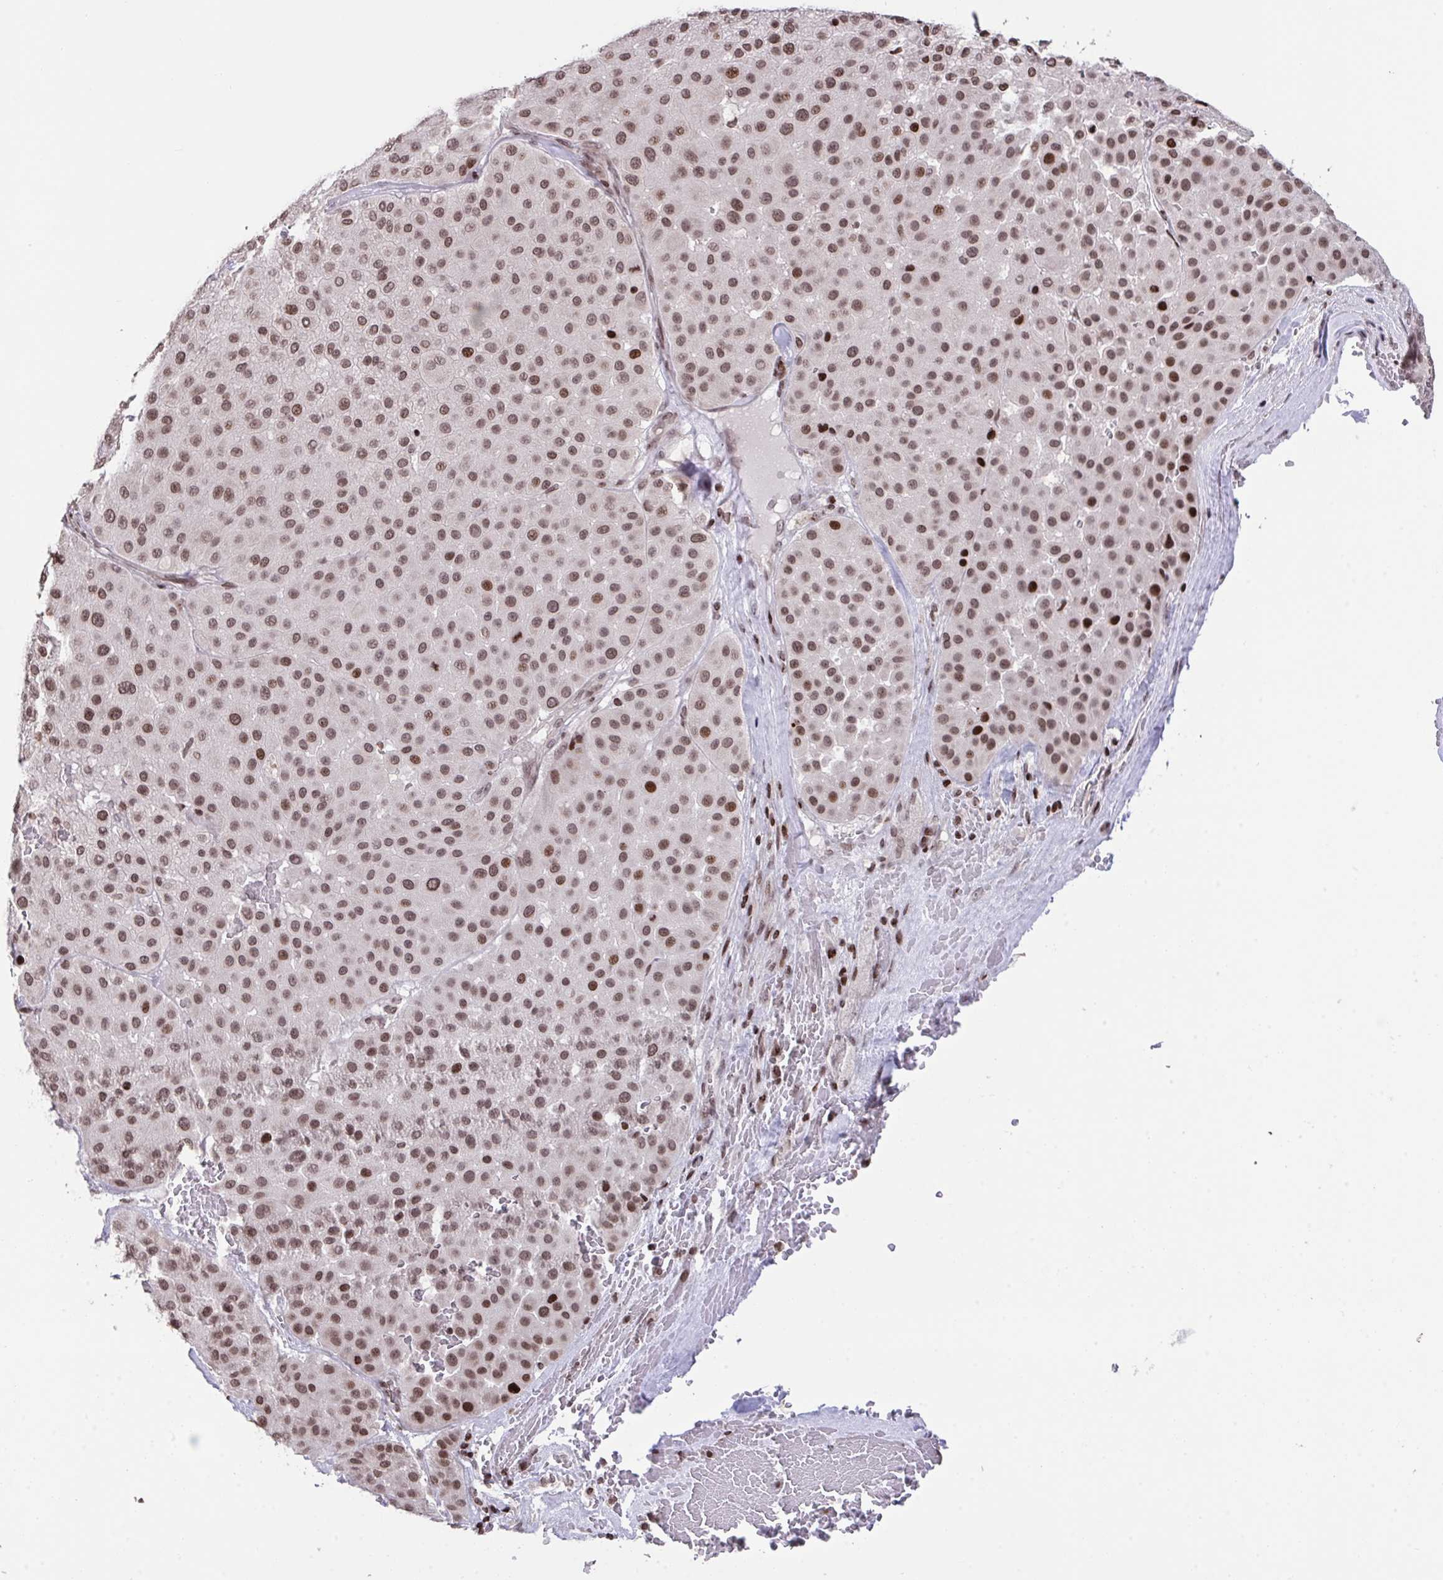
{"staining": {"intensity": "moderate", "quantity": ">75%", "location": "nuclear"}, "tissue": "melanoma", "cell_type": "Tumor cells", "image_type": "cancer", "snomed": [{"axis": "morphology", "description": "Malignant melanoma, Metastatic site"}, {"axis": "topography", "description": "Smooth muscle"}], "caption": "High-power microscopy captured an immunohistochemistry photomicrograph of melanoma, revealing moderate nuclear staining in approximately >75% of tumor cells. The staining is performed using DAB brown chromogen to label protein expression. The nuclei are counter-stained blue using hematoxylin.", "gene": "NIP7", "patient": {"sex": "male", "age": 41}}